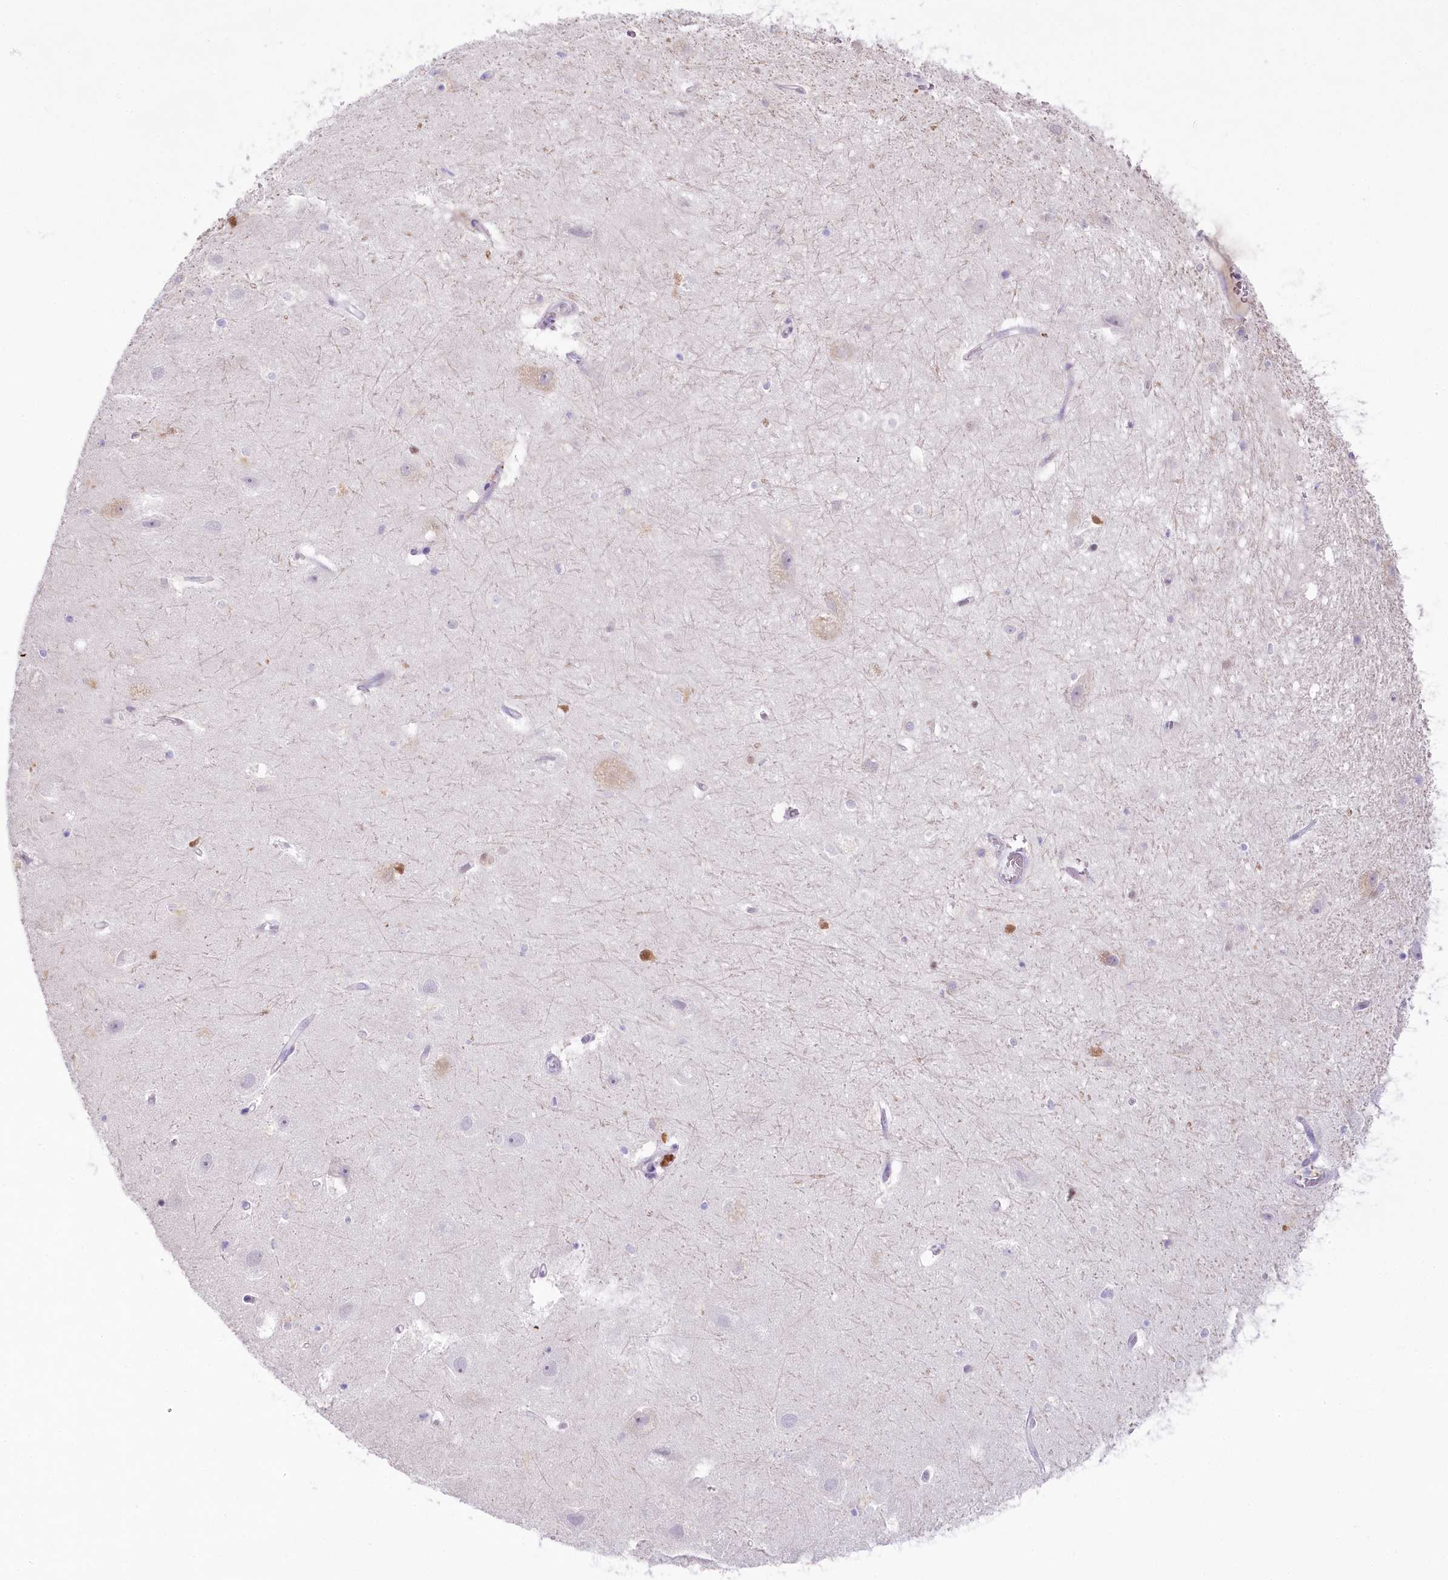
{"staining": {"intensity": "negative", "quantity": "none", "location": "none"}, "tissue": "hippocampus", "cell_type": "Glial cells", "image_type": "normal", "snomed": [{"axis": "morphology", "description": "Normal tissue, NOS"}, {"axis": "topography", "description": "Hippocampus"}], "caption": "An immunohistochemistry (IHC) micrograph of normal hippocampus is shown. There is no staining in glial cells of hippocampus. The staining was performed using DAB (3,3'-diaminobenzidine) to visualize the protein expression in brown, while the nuclei were stained in blue with hematoxylin (Magnification: 20x).", "gene": "MYOZ1", "patient": {"sex": "female", "age": 52}}